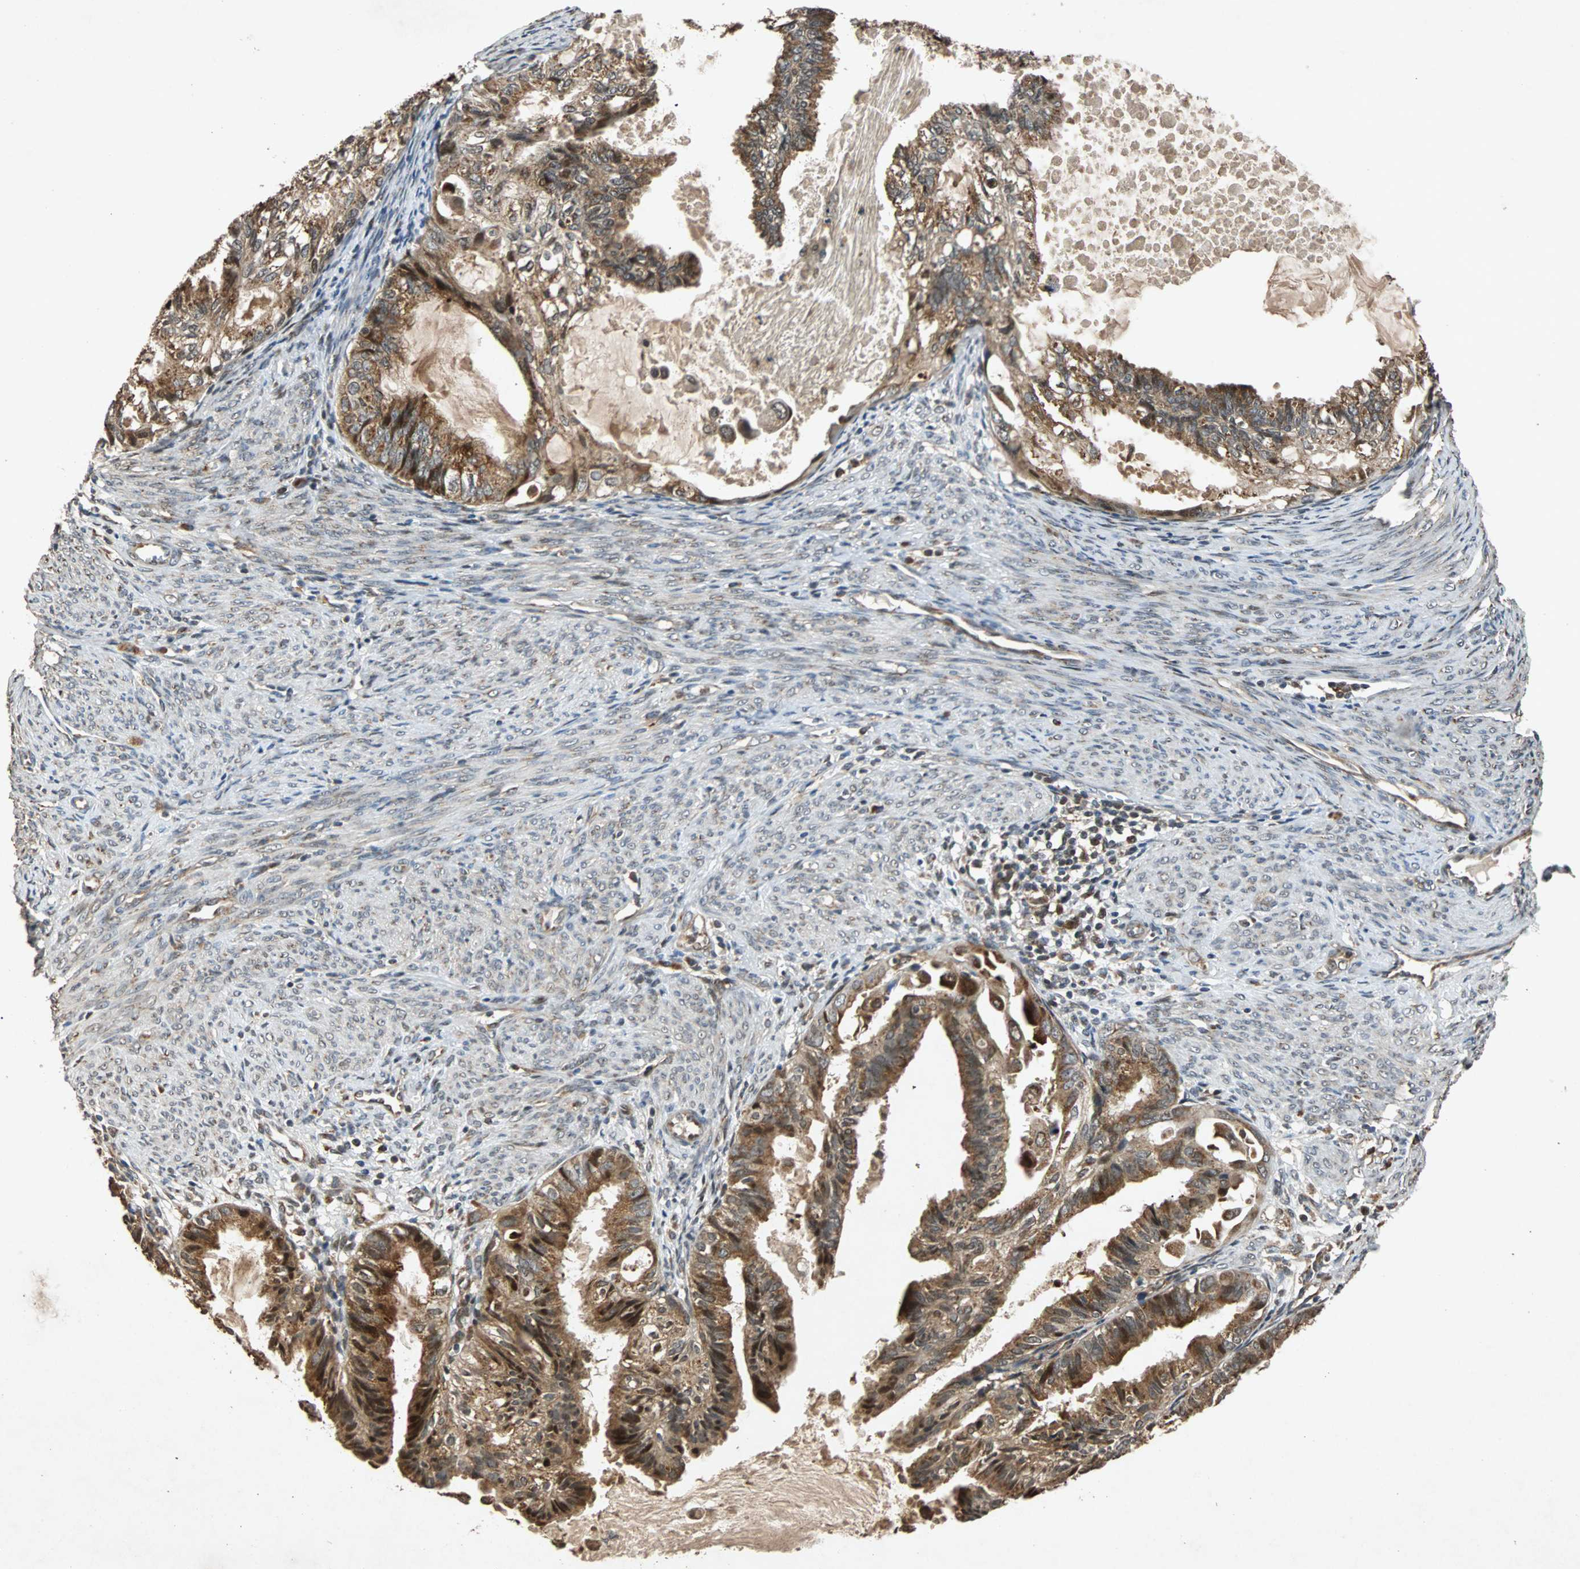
{"staining": {"intensity": "strong", "quantity": ">75%", "location": "cytoplasmic/membranous,nuclear"}, "tissue": "cervical cancer", "cell_type": "Tumor cells", "image_type": "cancer", "snomed": [{"axis": "morphology", "description": "Normal tissue, NOS"}, {"axis": "morphology", "description": "Adenocarcinoma, NOS"}, {"axis": "topography", "description": "Cervix"}, {"axis": "topography", "description": "Endometrium"}], "caption": "The image exhibits staining of adenocarcinoma (cervical), revealing strong cytoplasmic/membranous and nuclear protein positivity (brown color) within tumor cells. (DAB IHC with brightfield microscopy, high magnification).", "gene": "USP31", "patient": {"sex": "female", "age": 86}}